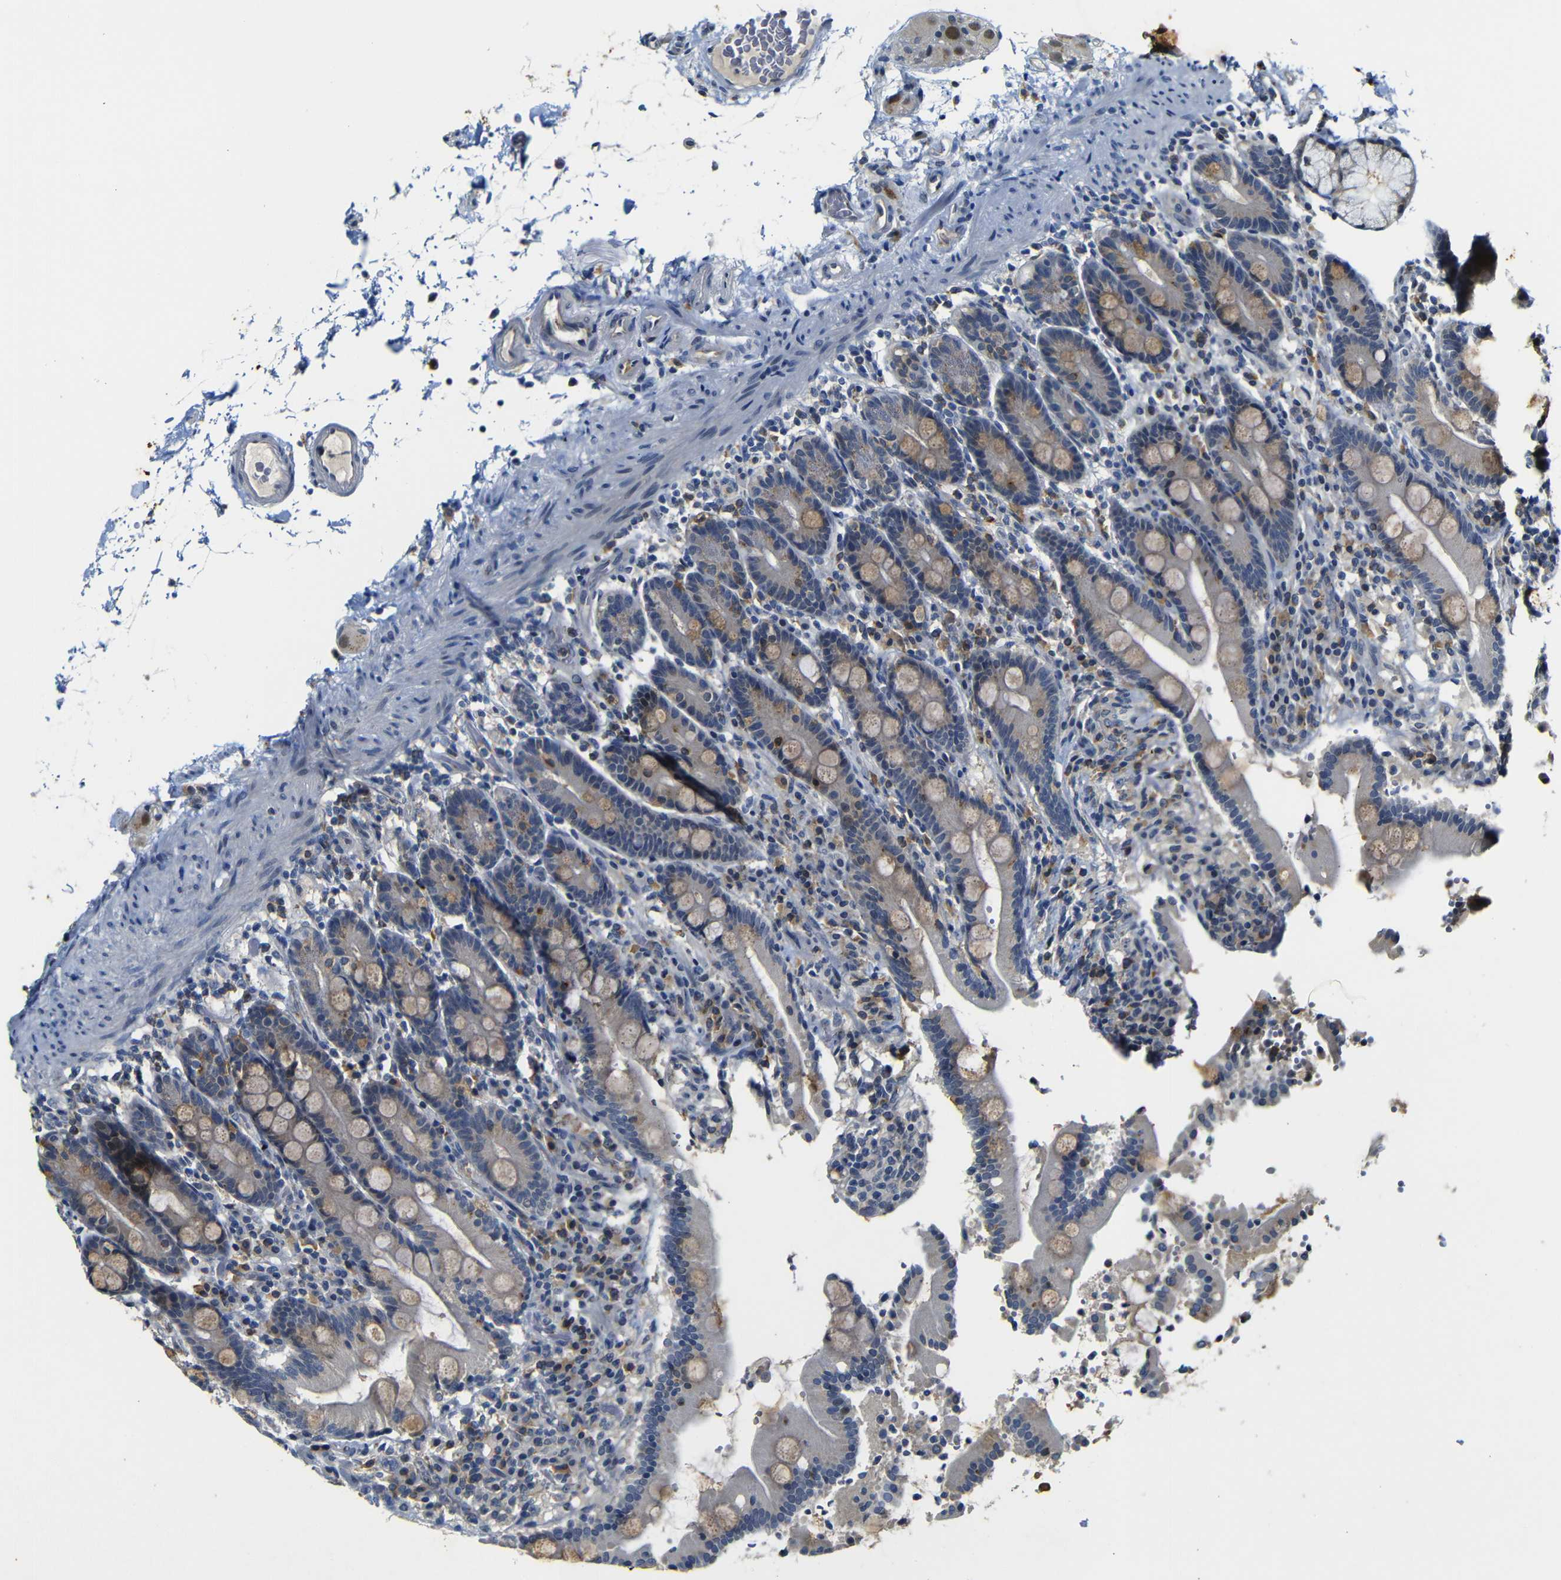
{"staining": {"intensity": "moderate", "quantity": "25%-75%", "location": "cytoplasmic/membranous"}, "tissue": "duodenum", "cell_type": "Glandular cells", "image_type": "normal", "snomed": [{"axis": "morphology", "description": "Normal tissue, NOS"}, {"axis": "topography", "description": "Small intestine, NOS"}], "caption": "Normal duodenum reveals moderate cytoplasmic/membranous staining in about 25%-75% of glandular cells.", "gene": "FURIN", "patient": {"sex": "female", "age": 71}}